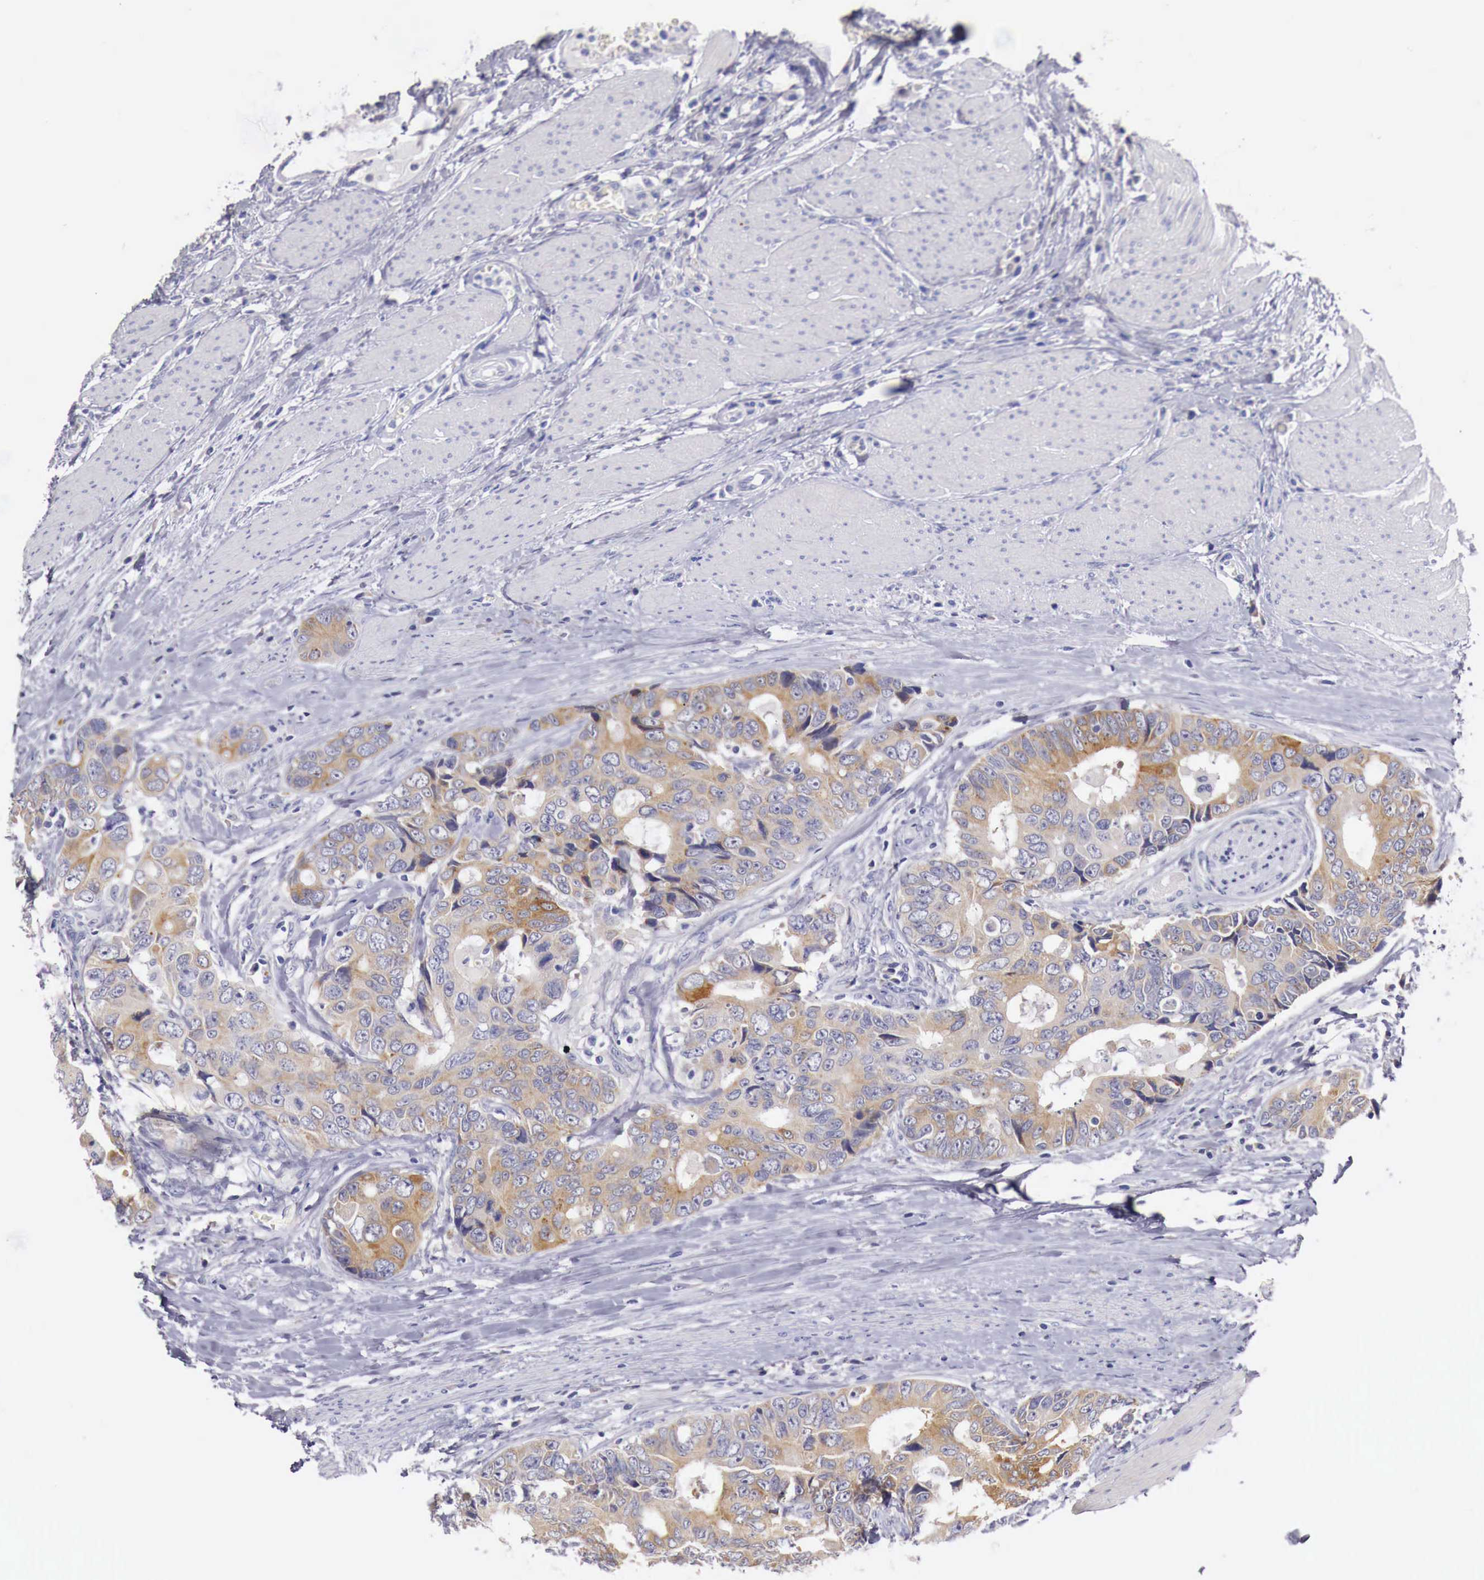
{"staining": {"intensity": "weak", "quantity": ">75%", "location": "cytoplasmic/membranous"}, "tissue": "colorectal cancer", "cell_type": "Tumor cells", "image_type": "cancer", "snomed": [{"axis": "morphology", "description": "Adenocarcinoma, NOS"}, {"axis": "topography", "description": "Rectum"}], "caption": "A high-resolution histopathology image shows immunohistochemistry (IHC) staining of colorectal cancer, which demonstrates weak cytoplasmic/membranous staining in about >75% of tumor cells.", "gene": "NREP", "patient": {"sex": "female", "age": 67}}